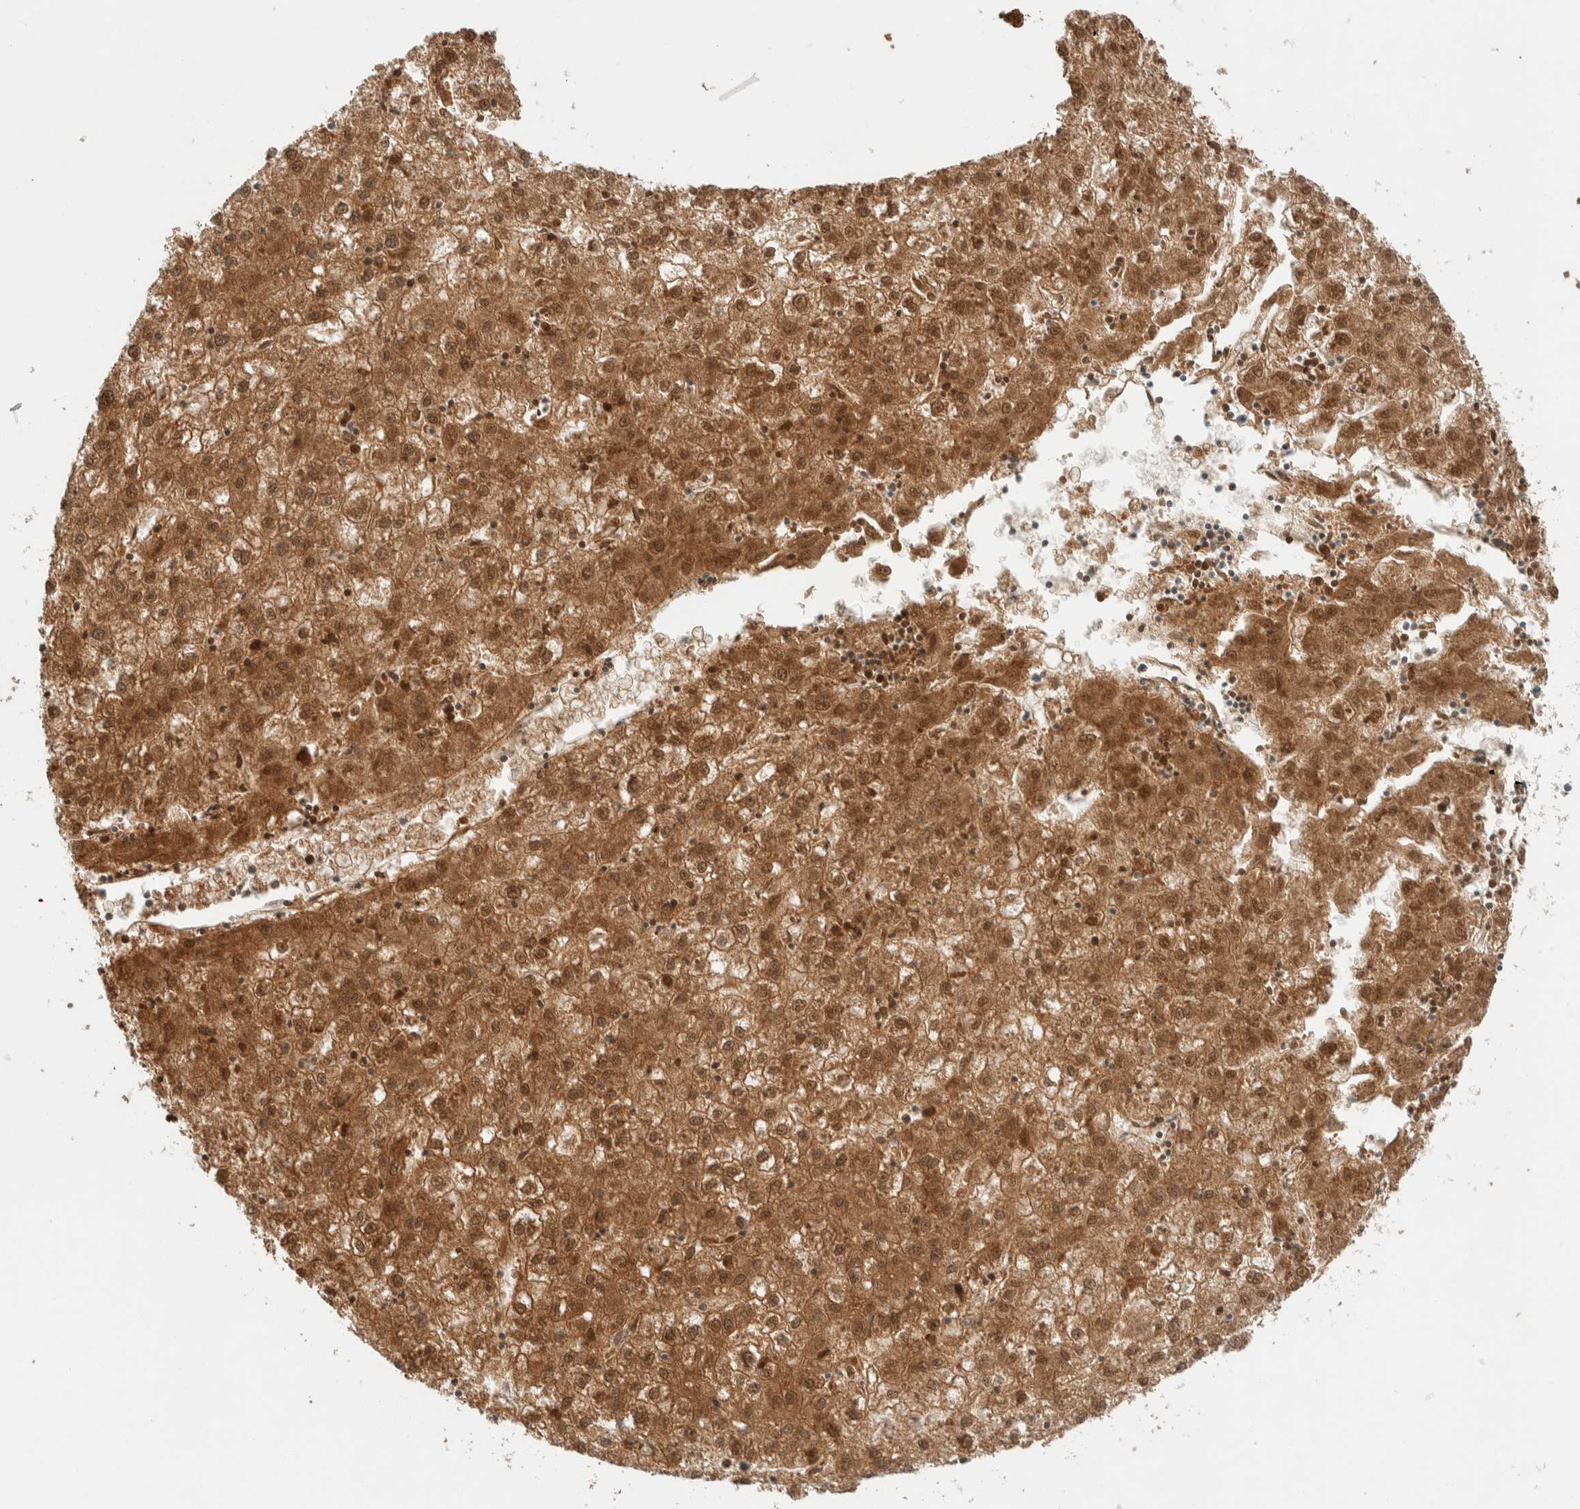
{"staining": {"intensity": "strong", "quantity": ">75%", "location": "cytoplasmic/membranous,nuclear"}, "tissue": "liver cancer", "cell_type": "Tumor cells", "image_type": "cancer", "snomed": [{"axis": "morphology", "description": "Carcinoma, Hepatocellular, NOS"}, {"axis": "topography", "description": "Liver"}], "caption": "Protein staining demonstrates strong cytoplasmic/membranous and nuclear staining in approximately >75% of tumor cells in liver hepatocellular carcinoma.", "gene": "C8orf76", "patient": {"sex": "male", "age": 72}}